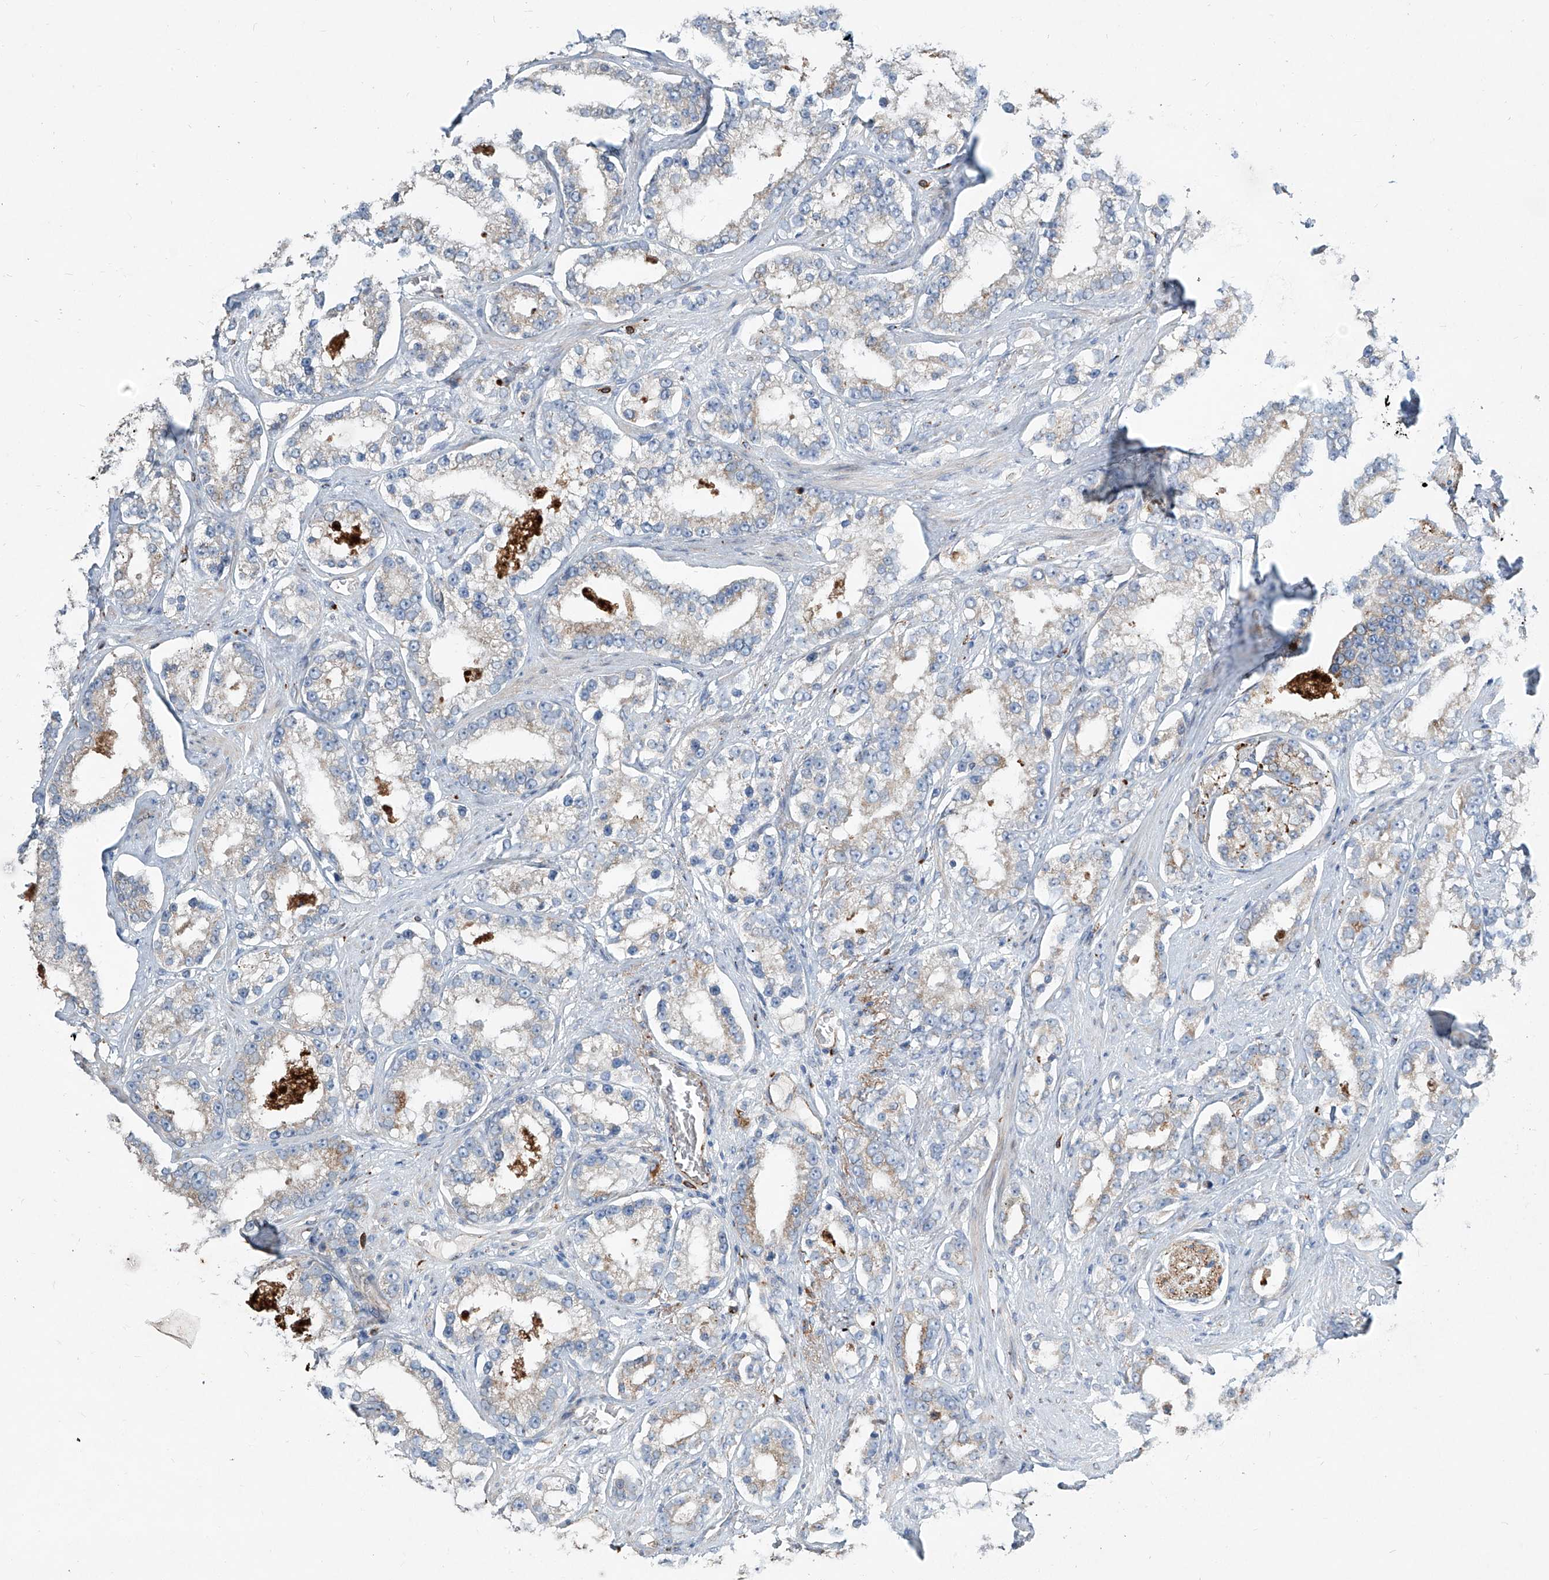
{"staining": {"intensity": "weak", "quantity": "<25%", "location": "cytoplasmic/membranous"}, "tissue": "prostate cancer", "cell_type": "Tumor cells", "image_type": "cancer", "snomed": [{"axis": "morphology", "description": "Normal tissue, NOS"}, {"axis": "morphology", "description": "Adenocarcinoma, High grade"}, {"axis": "topography", "description": "Prostate"}], "caption": "Tumor cells show no significant positivity in prostate adenocarcinoma (high-grade).", "gene": "CDH5", "patient": {"sex": "male", "age": 83}}